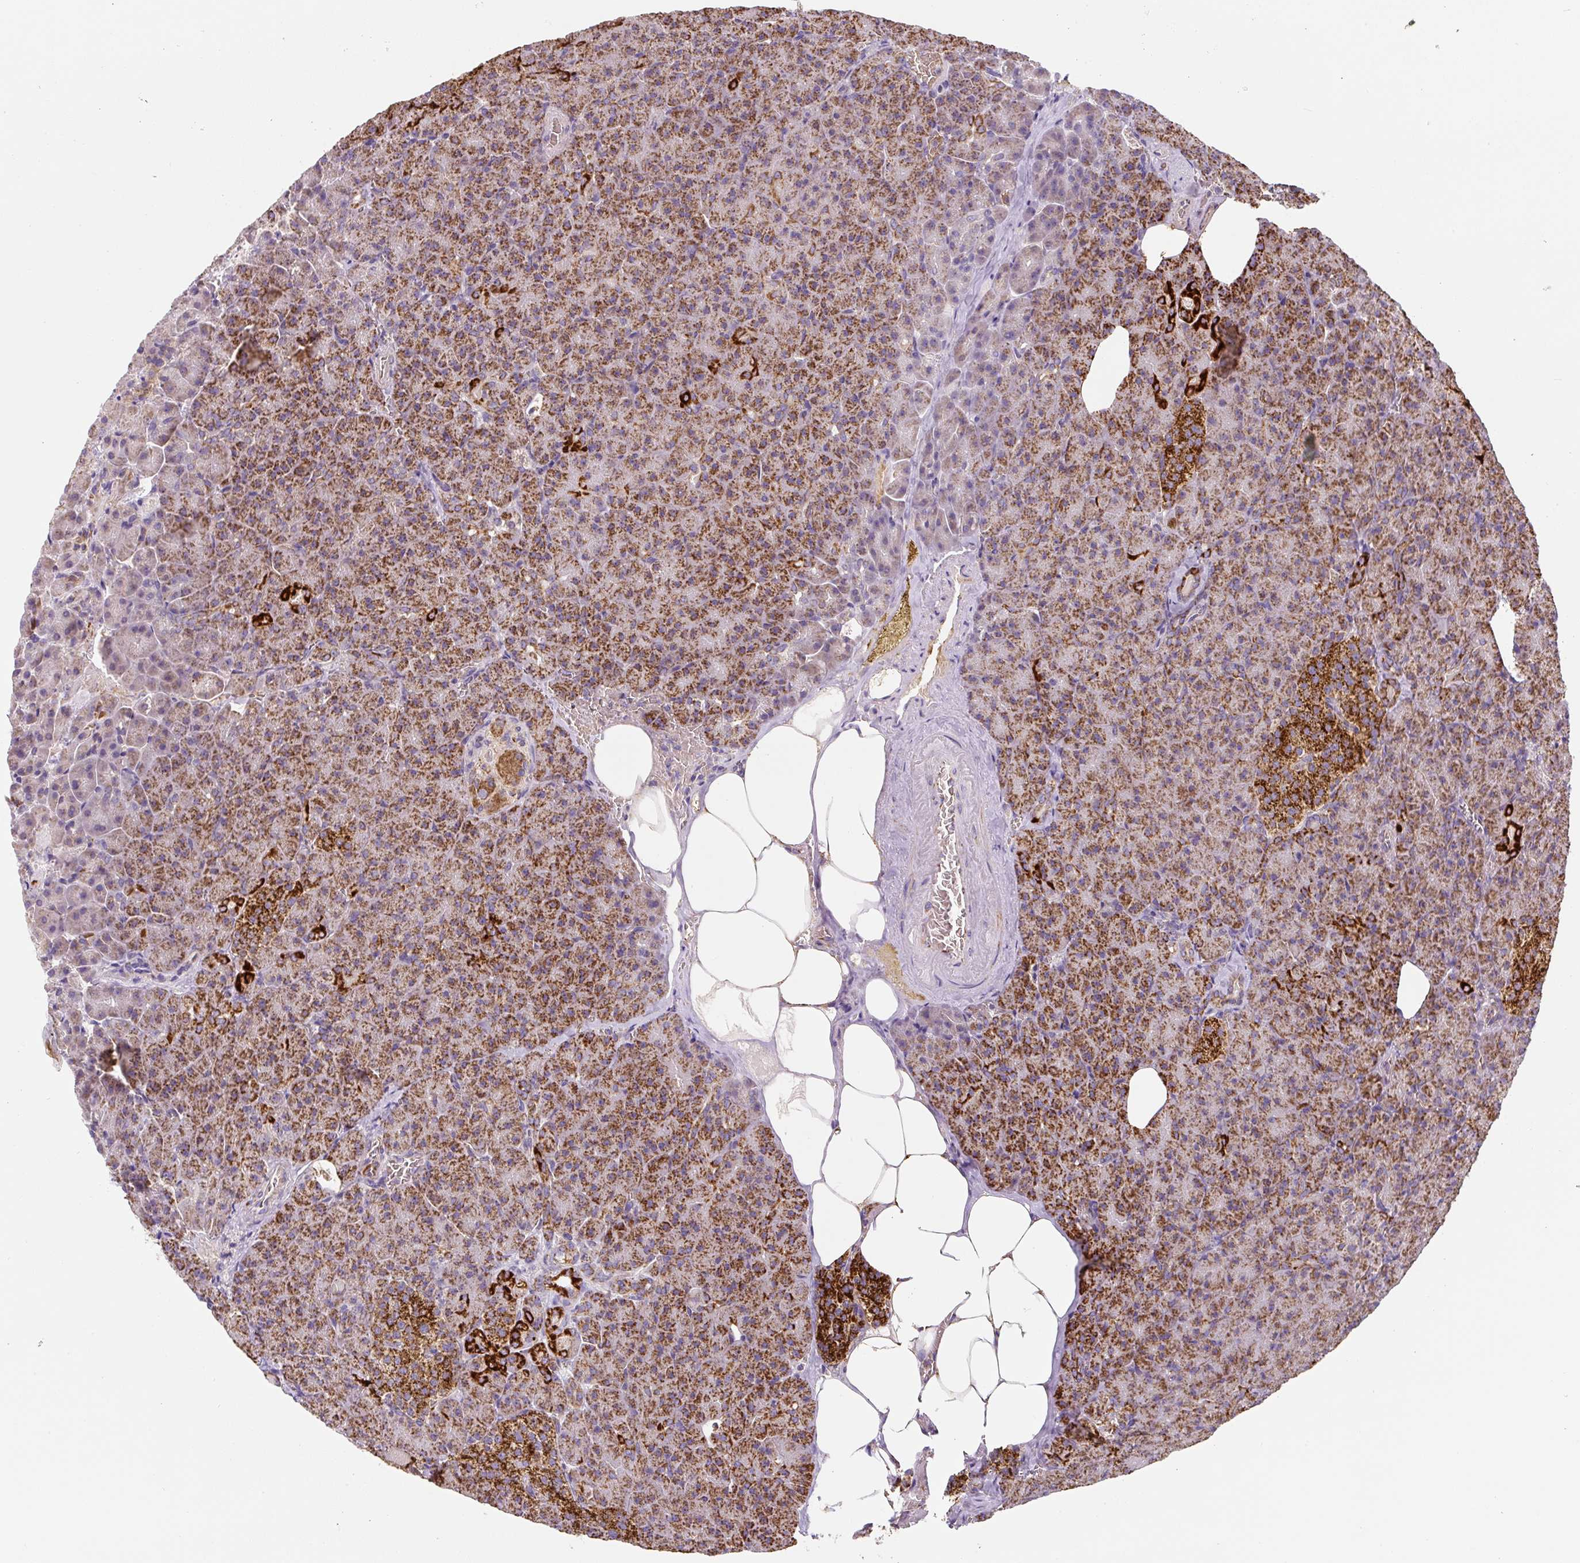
{"staining": {"intensity": "strong", "quantity": "25%-75%", "location": "cytoplasmic/membranous"}, "tissue": "pancreas", "cell_type": "Exocrine glandular cells", "image_type": "normal", "snomed": [{"axis": "morphology", "description": "Normal tissue, NOS"}, {"axis": "topography", "description": "Pancreas"}], "caption": "IHC image of normal human pancreas stained for a protein (brown), which reveals high levels of strong cytoplasmic/membranous positivity in about 25%-75% of exocrine glandular cells.", "gene": "MT", "patient": {"sex": "female", "age": 74}}